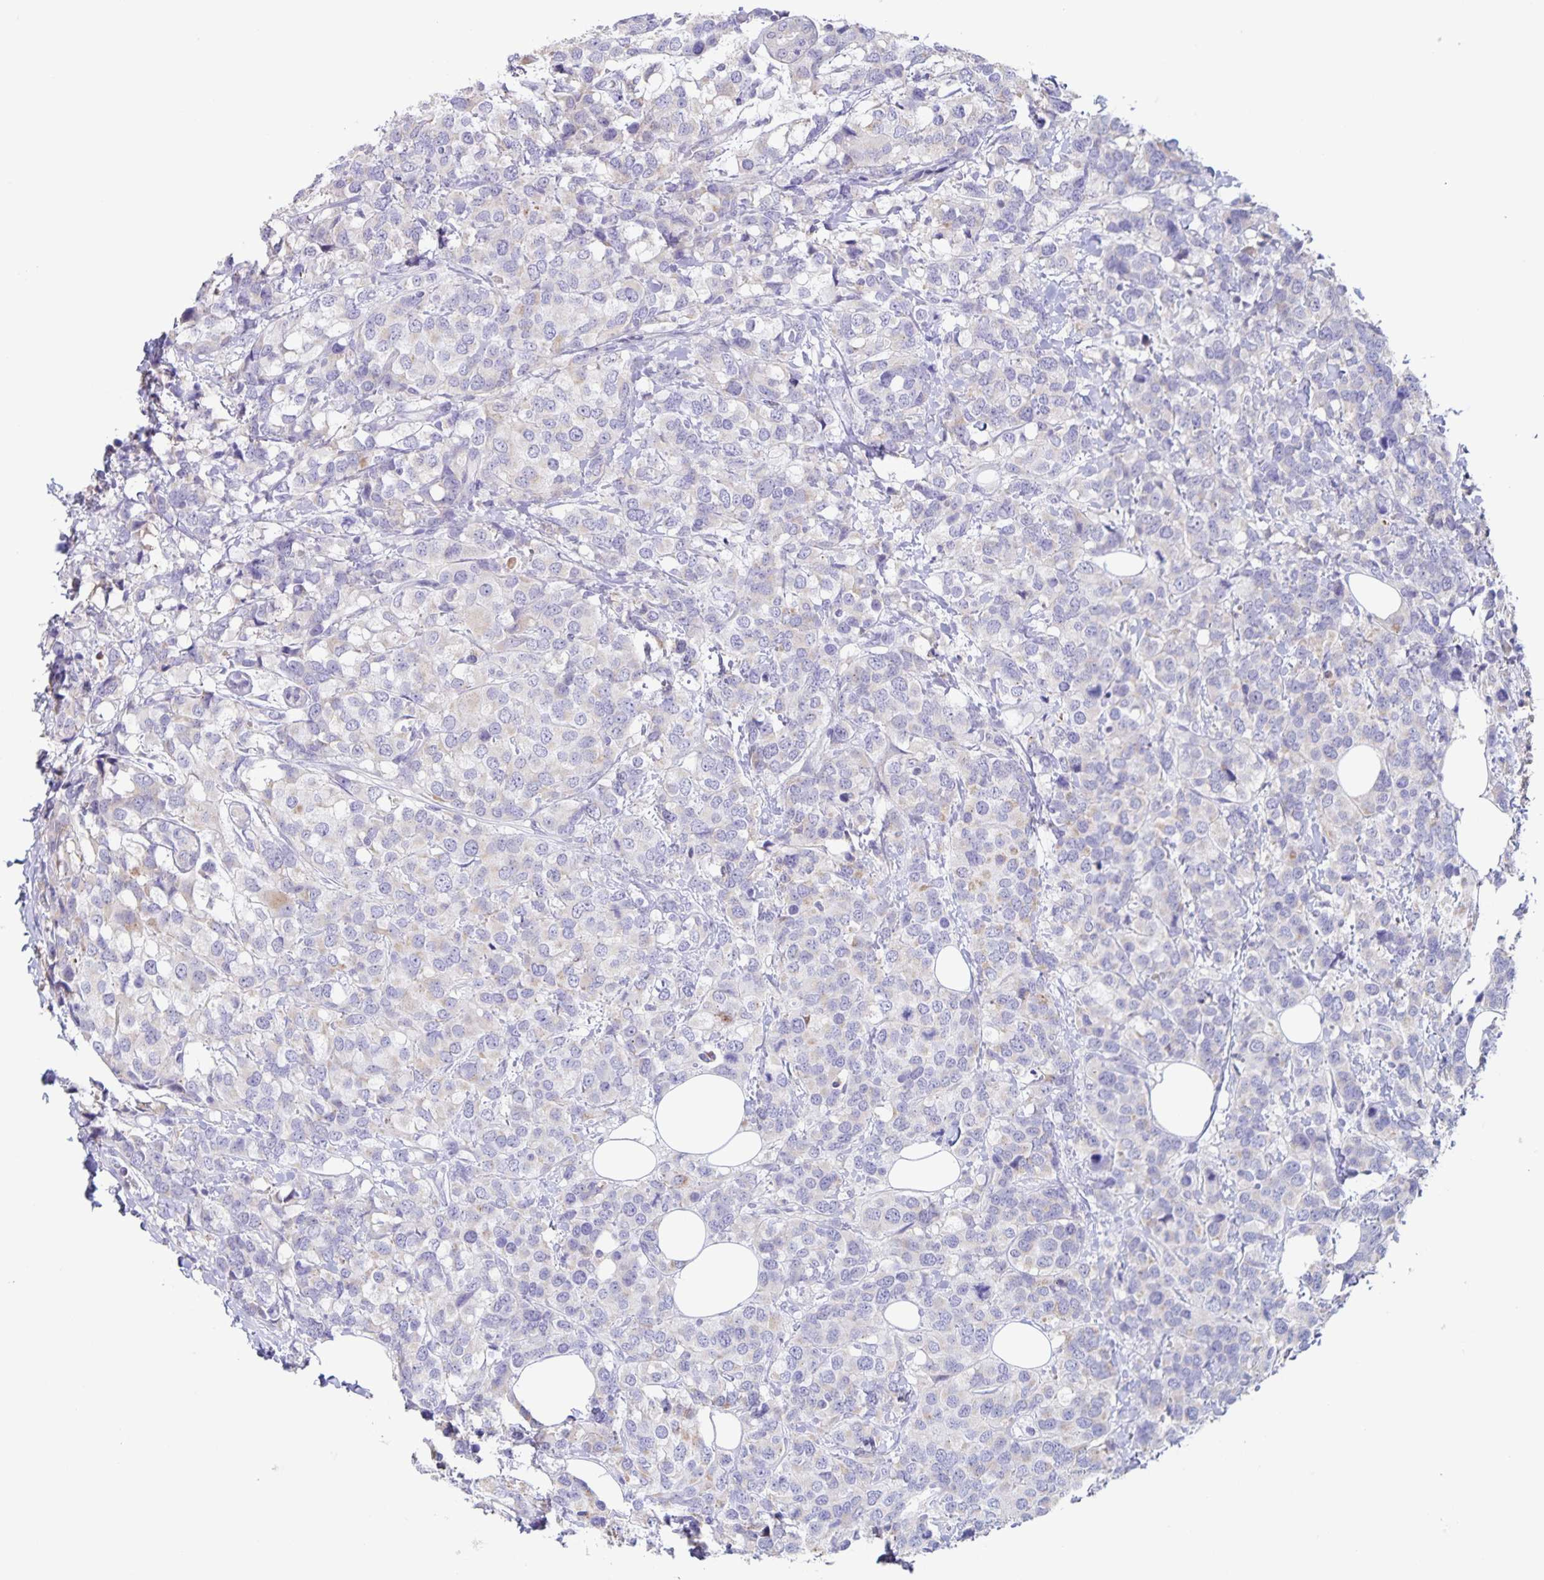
{"staining": {"intensity": "negative", "quantity": "none", "location": "none"}, "tissue": "breast cancer", "cell_type": "Tumor cells", "image_type": "cancer", "snomed": [{"axis": "morphology", "description": "Lobular carcinoma"}, {"axis": "topography", "description": "Breast"}], "caption": "High power microscopy histopathology image of an immunohistochemistry (IHC) histopathology image of breast cancer, revealing no significant positivity in tumor cells.", "gene": "RPL36A", "patient": {"sex": "female", "age": 59}}